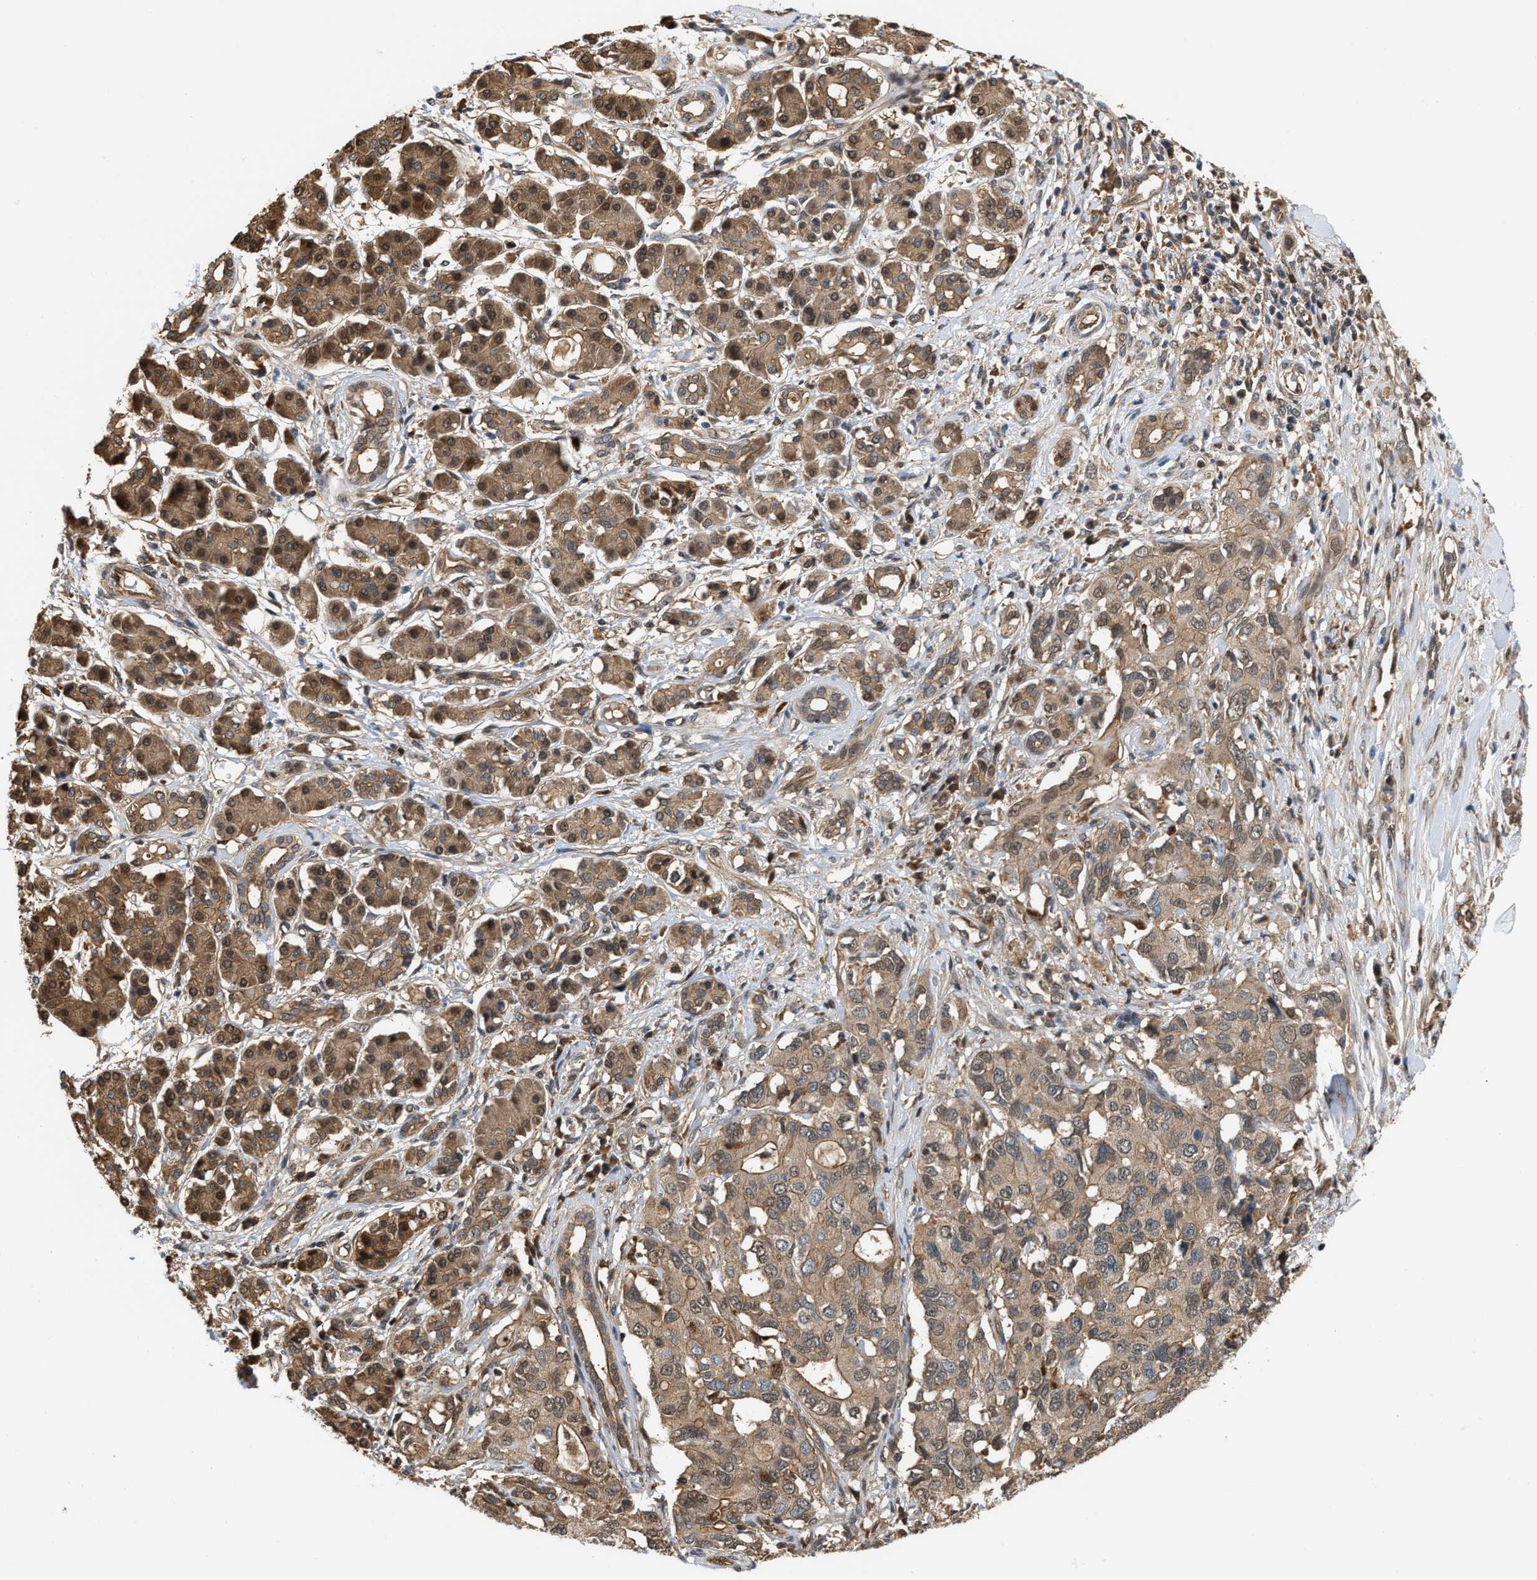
{"staining": {"intensity": "weak", "quantity": ">75%", "location": "cytoplasmic/membranous,nuclear"}, "tissue": "pancreatic cancer", "cell_type": "Tumor cells", "image_type": "cancer", "snomed": [{"axis": "morphology", "description": "Adenocarcinoma, NOS"}, {"axis": "topography", "description": "Pancreas"}], "caption": "Adenocarcinoma (pancreatic) stained for a protein exhibits weak cytoplasmic/membranous and nuclear positivity in tumor cells.", "gene": "SCAI", "patient": {"sex": "female", "age": 56}}